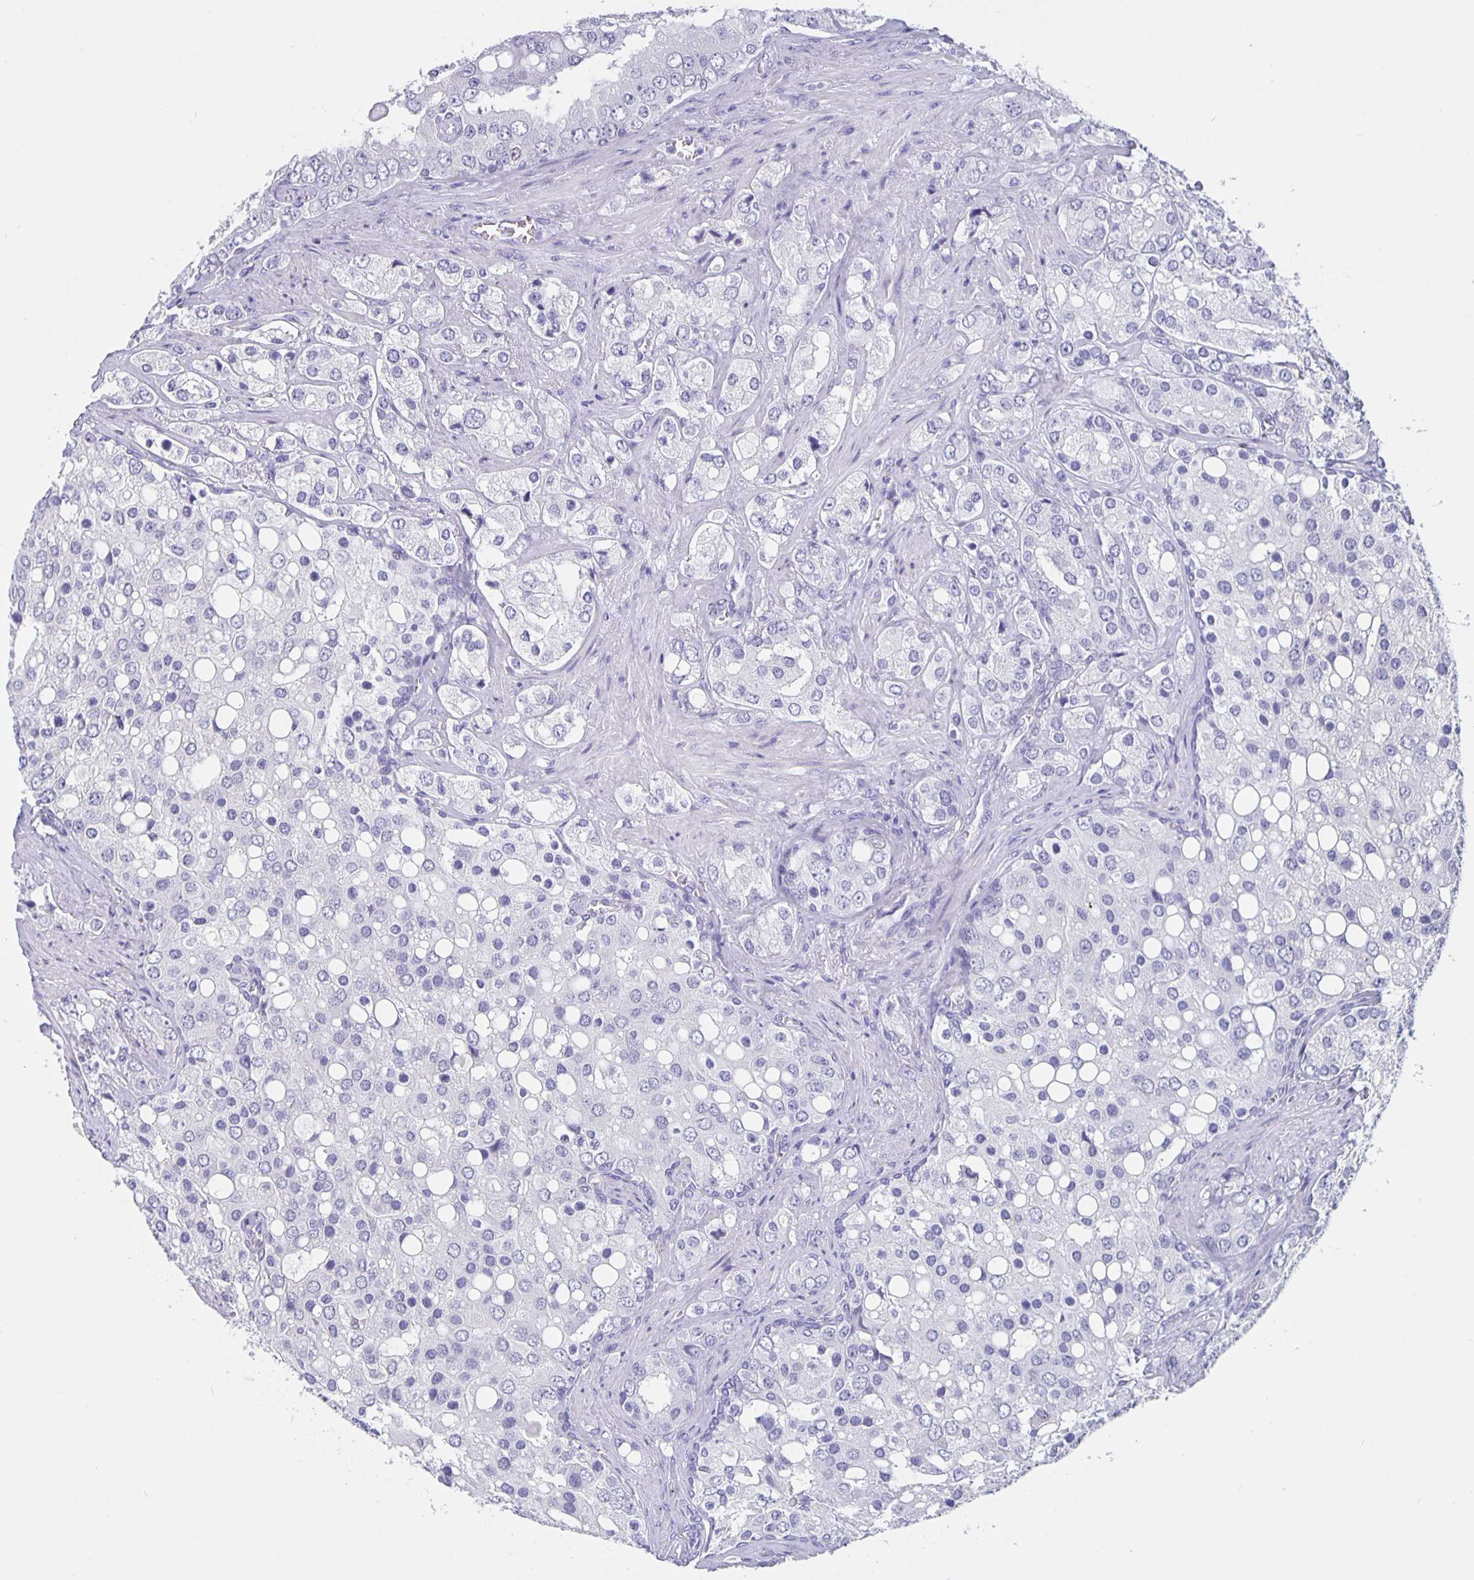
{"staining": {"intensity": "negative", "quantity": "none", "location": "none"}, "tissue": "prostate cancer", "cell_type": "Tumor cells", "image_type": "cancer", "snomed": [{"axis": "morphology", "description": "Adenocarcinoma, High grade"}, {"axis": "topography", "description": "Prostate"}], "caption": "Immunohistochemistry (IHC) of human adenocarcinoma (high-grade) (prostate) exhibits no expression in tumor cells.", "gene": "SATB2", "patient": {"sex": "male", "age": 67}}